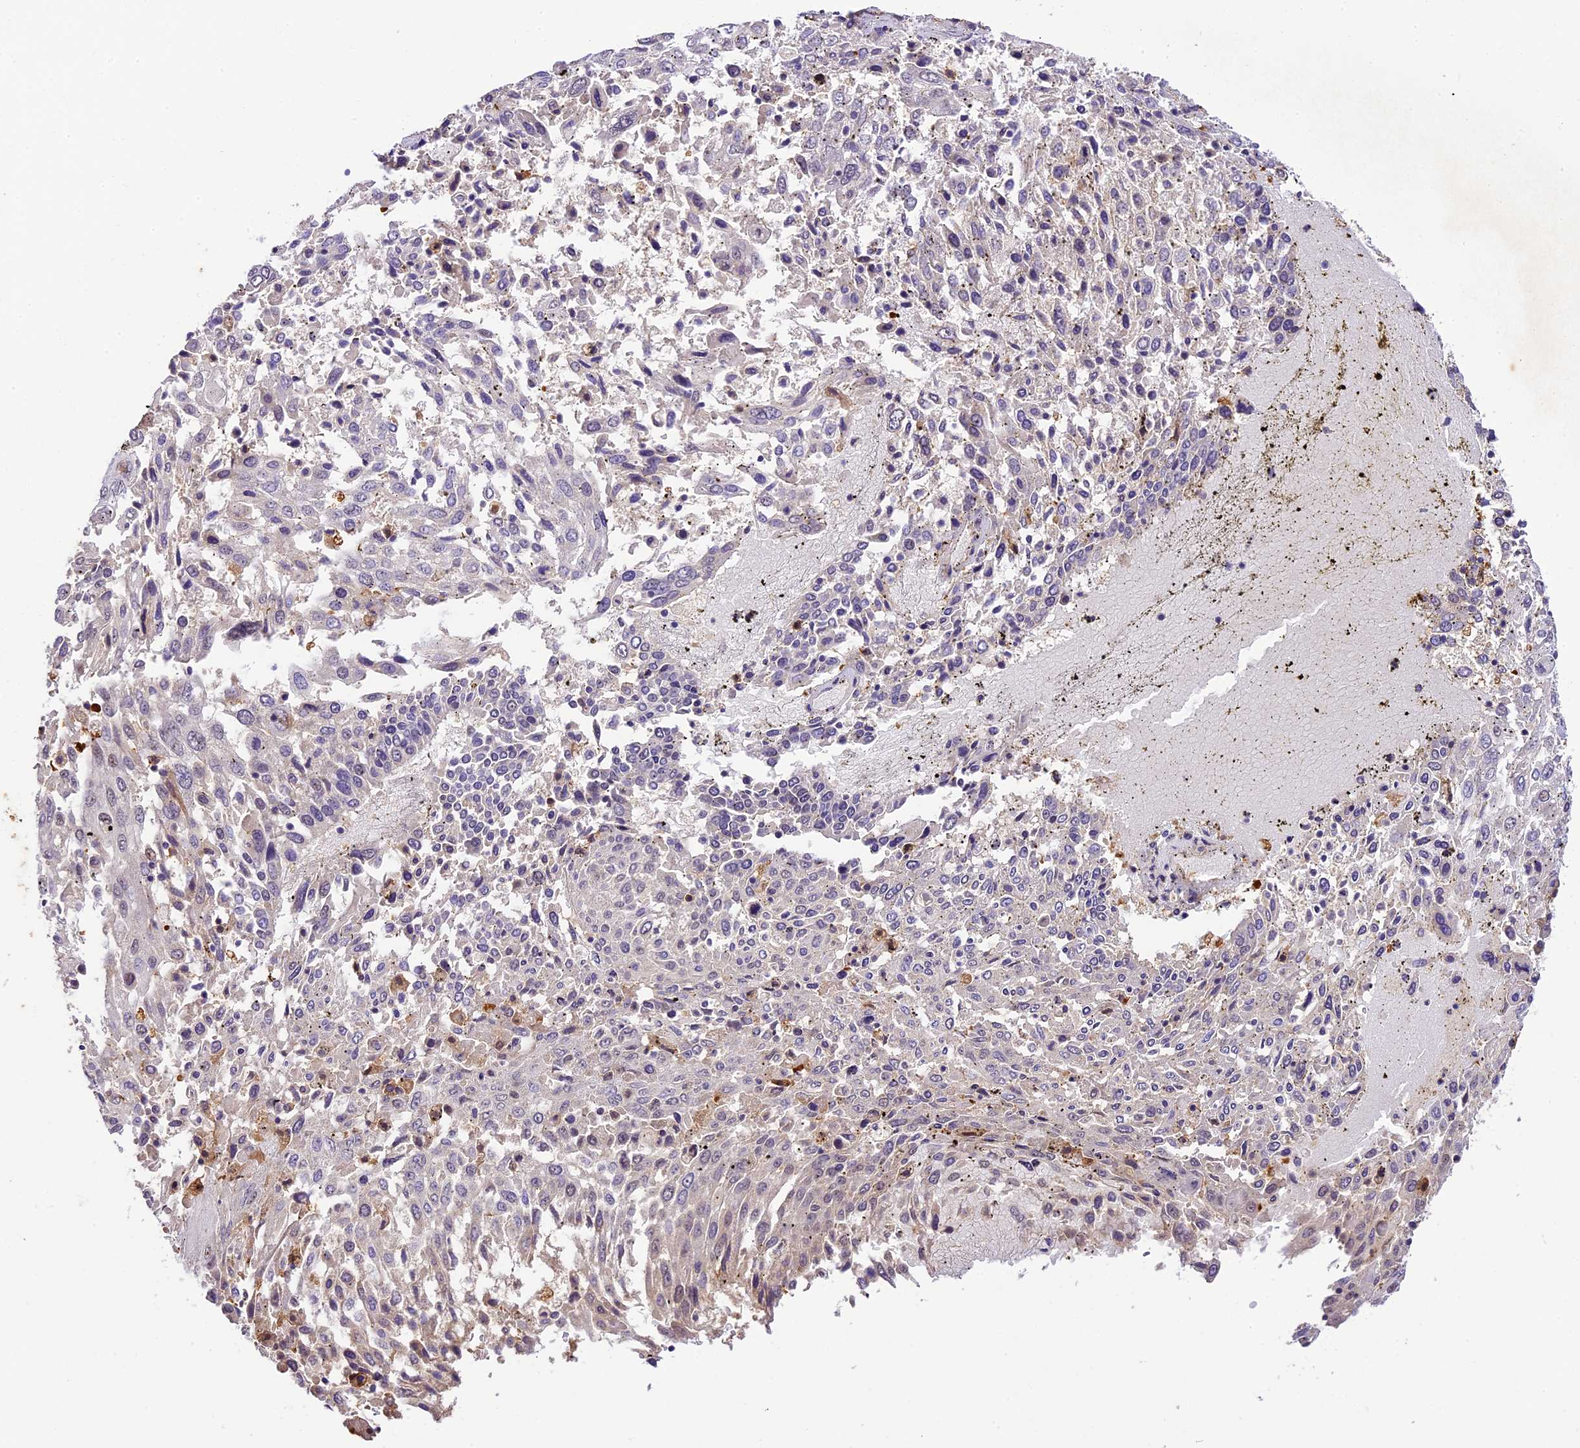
{"staining": {"intensity": "weak", "quantity": "<25%", "location": "cytoplasmic/membranous"}, "tissue": "lung cancer", "cell_type": "Tumor cells", "image_type": "cancer", "snomed": [{"axis": "morphology", "description": "Squamous cell carcinoma, NOS"}, {"axis": "topography", "description": "Lung"}], "caption": "A micrograph of human lung cancer (squamous cell carcinoma) is negative for staining in tumor cells.", "gene": "NEK8", "patient": {"sex": "male", "age": 65}}